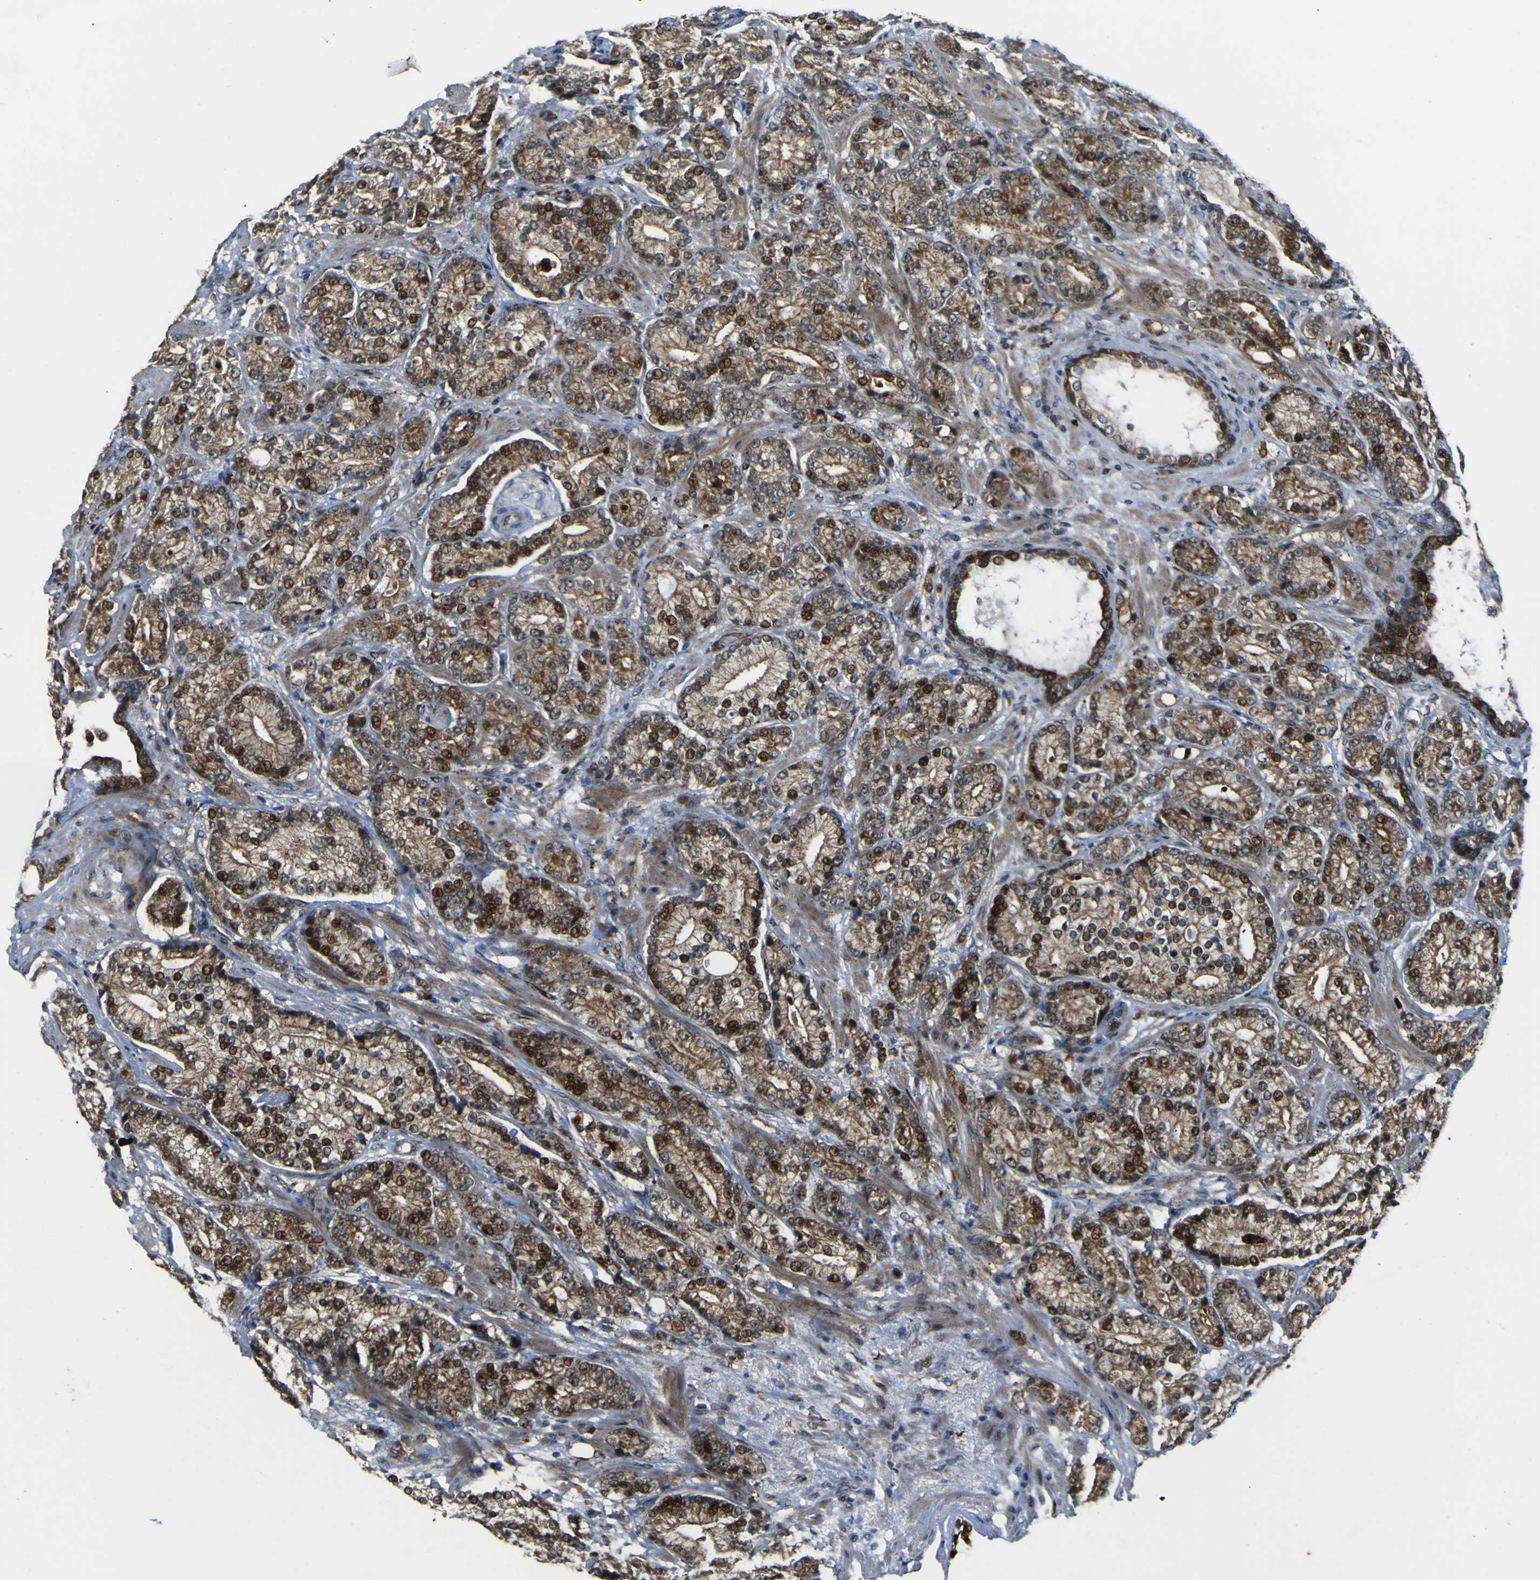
{"staining": {"intensity": "strong", "quantity": ">75%", "location": "cytoplasmic/membranous,nuclear"}, "tissue": "prostate cancer", "cell_type": "Tumor cells", "image_type": "cancer", "snomed": [{"axis": "morphology", "description": "Adenocarcinoma, High grade"}, {"axis": "topography", "description": "Prostate"}], "caption": "Prostate cancer was stained to show a protein in brown. There is high levels of strong cytoplasmic/membranous and nuclear positivity in approximately >75% of tumor cells.", "gene": "LBHD1", "patient": {"sex": "male", "age": 61}}